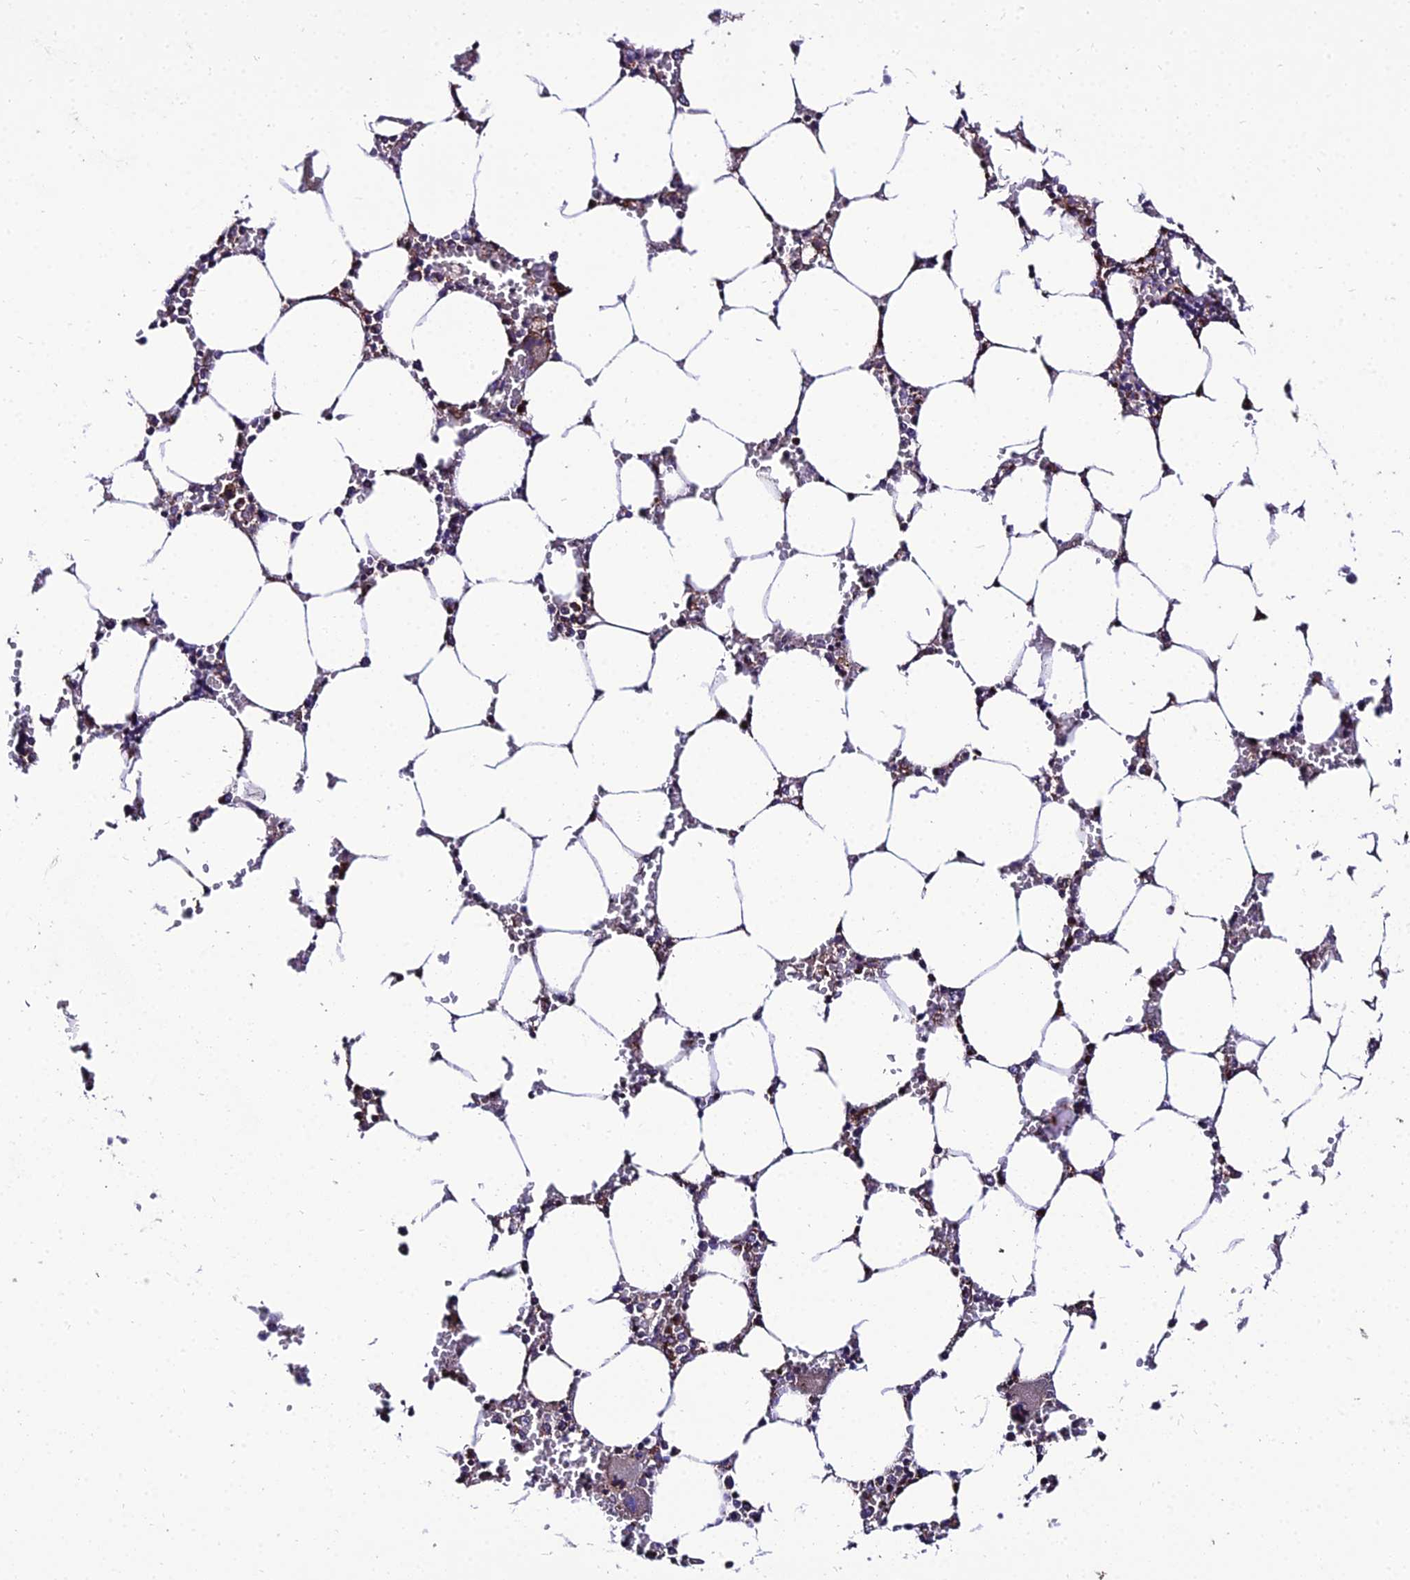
{"staining": {"intensity": "moderate", "quantity": "<25%", "location": "cytoplasmic/membranous"}, "tissue": "bone marrow", "cell_type": "Hematopoietic cells", "image_type": "normal", "snomed": [{"axis": "morphology", "description": "Normal tissue, NOS"}, {"axis": "topography", "description": "Bone marrow"}], "caption": "Protein expression analysis of unremarkable human bone marrow reveals moderate cytoplasmic/membranous expression in about <25% of hematopoietic cells.", "gene": "PSMD2", "patient": {"sex": "male", "age": 64}}